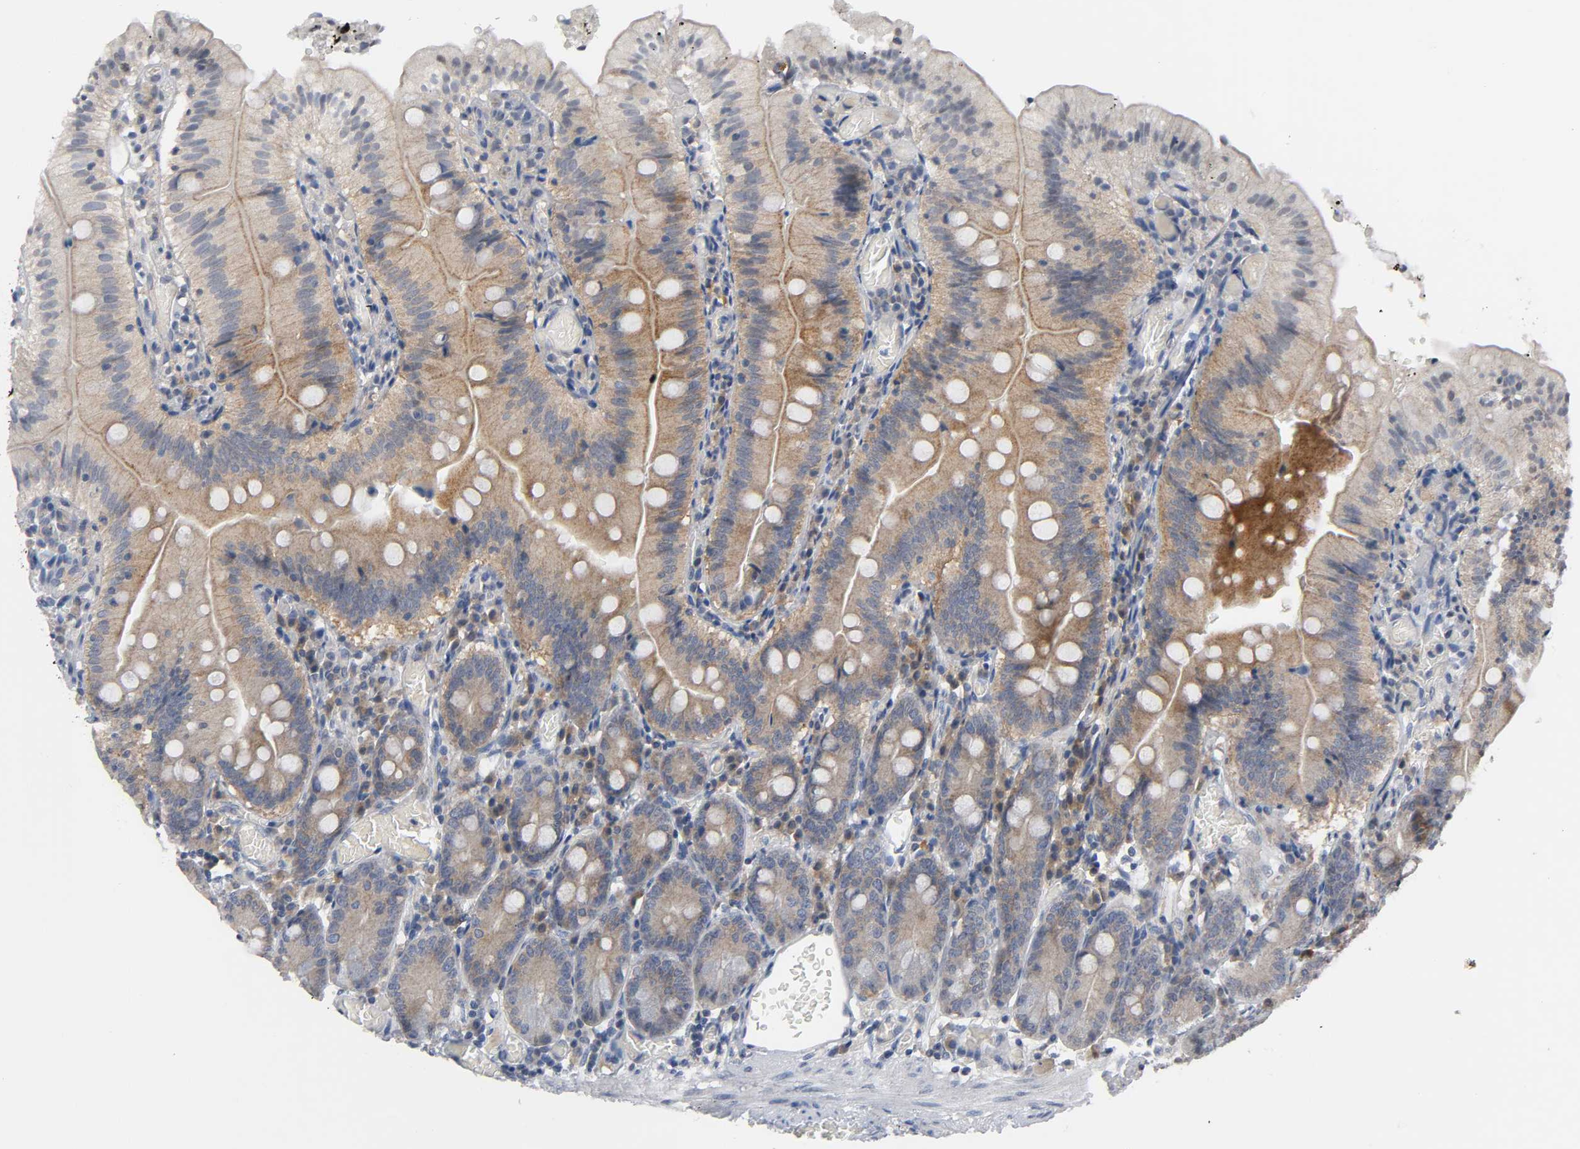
{"staining": {"intensity": "moderate", "quantity": ">75%", "location": "cytoplasmic/membranous"}, "tissue": "small intestine", "cell_type": "Glandular cells", "image_type": "normal", "snomed": [{"axis": "morphology", "description": "Normal tissue, NOS"}, {"axis": "topography", "description": "Small intestine"}], "caption": "Protein analysis of normal small intestine shows moderate cytoplasmic/membranous staining in approximately >75% of glandular cells.", "gene": "HDAC6", "patient": {"sex": "male", "age": 71}}